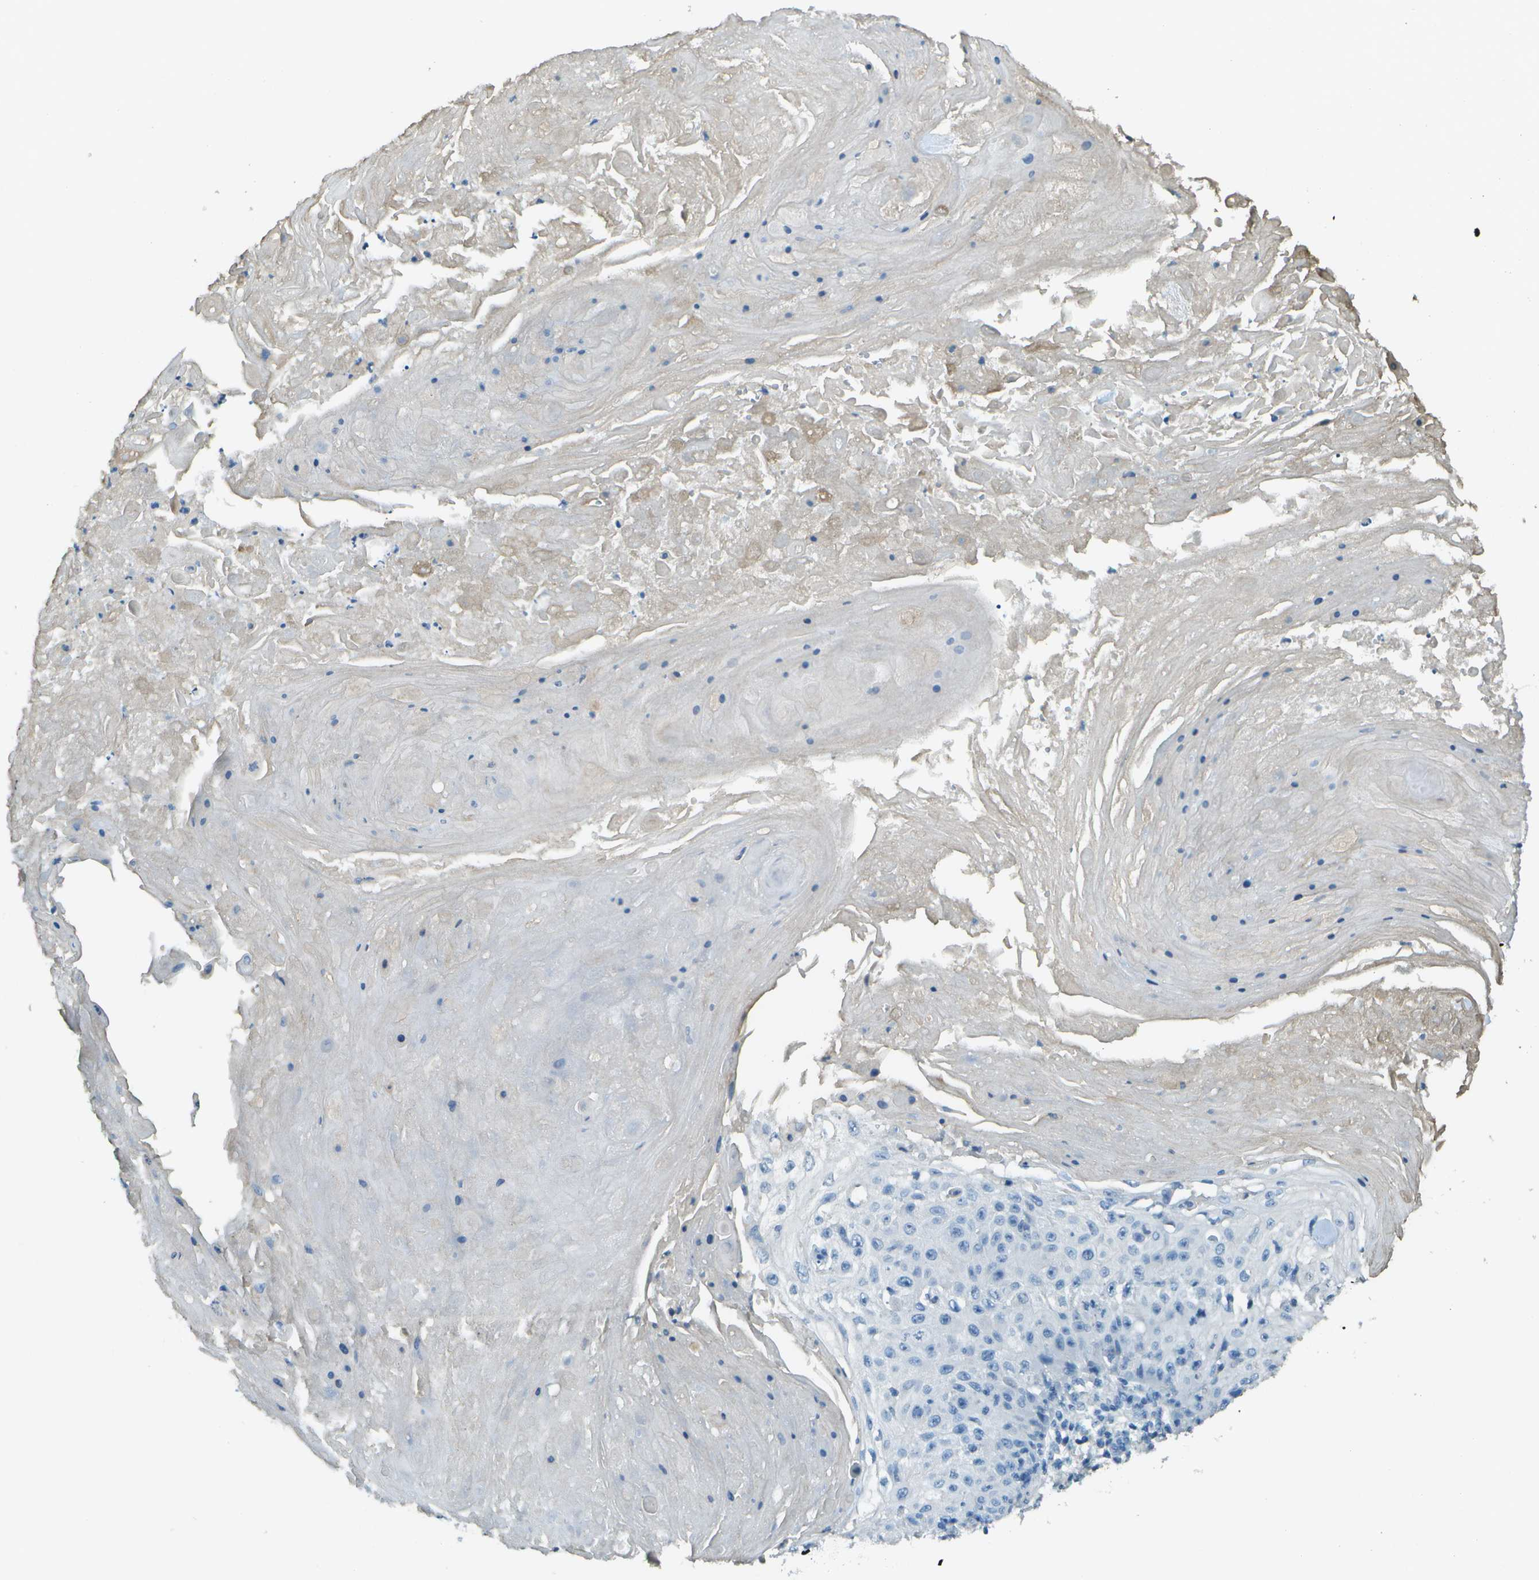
{"staining": {"intensity": "negative", "quantity": "none", "location": "none"}, "tissue": "skin cancer", "cell_type": "Tumor cells", "image_type": "cancer", "snomed": [{"axis": "morphology", "description": "Squamous cell carcinoma, NOS"}, {"axis": "topography", "description": "Skin"}], "caption": "Squamous cell carcinoma (skin) was stained to show a protein in brown. There is no significant staining in tumor cells.", "gene": "LGI2", "patient": {"sex": "male", "age": 86}}